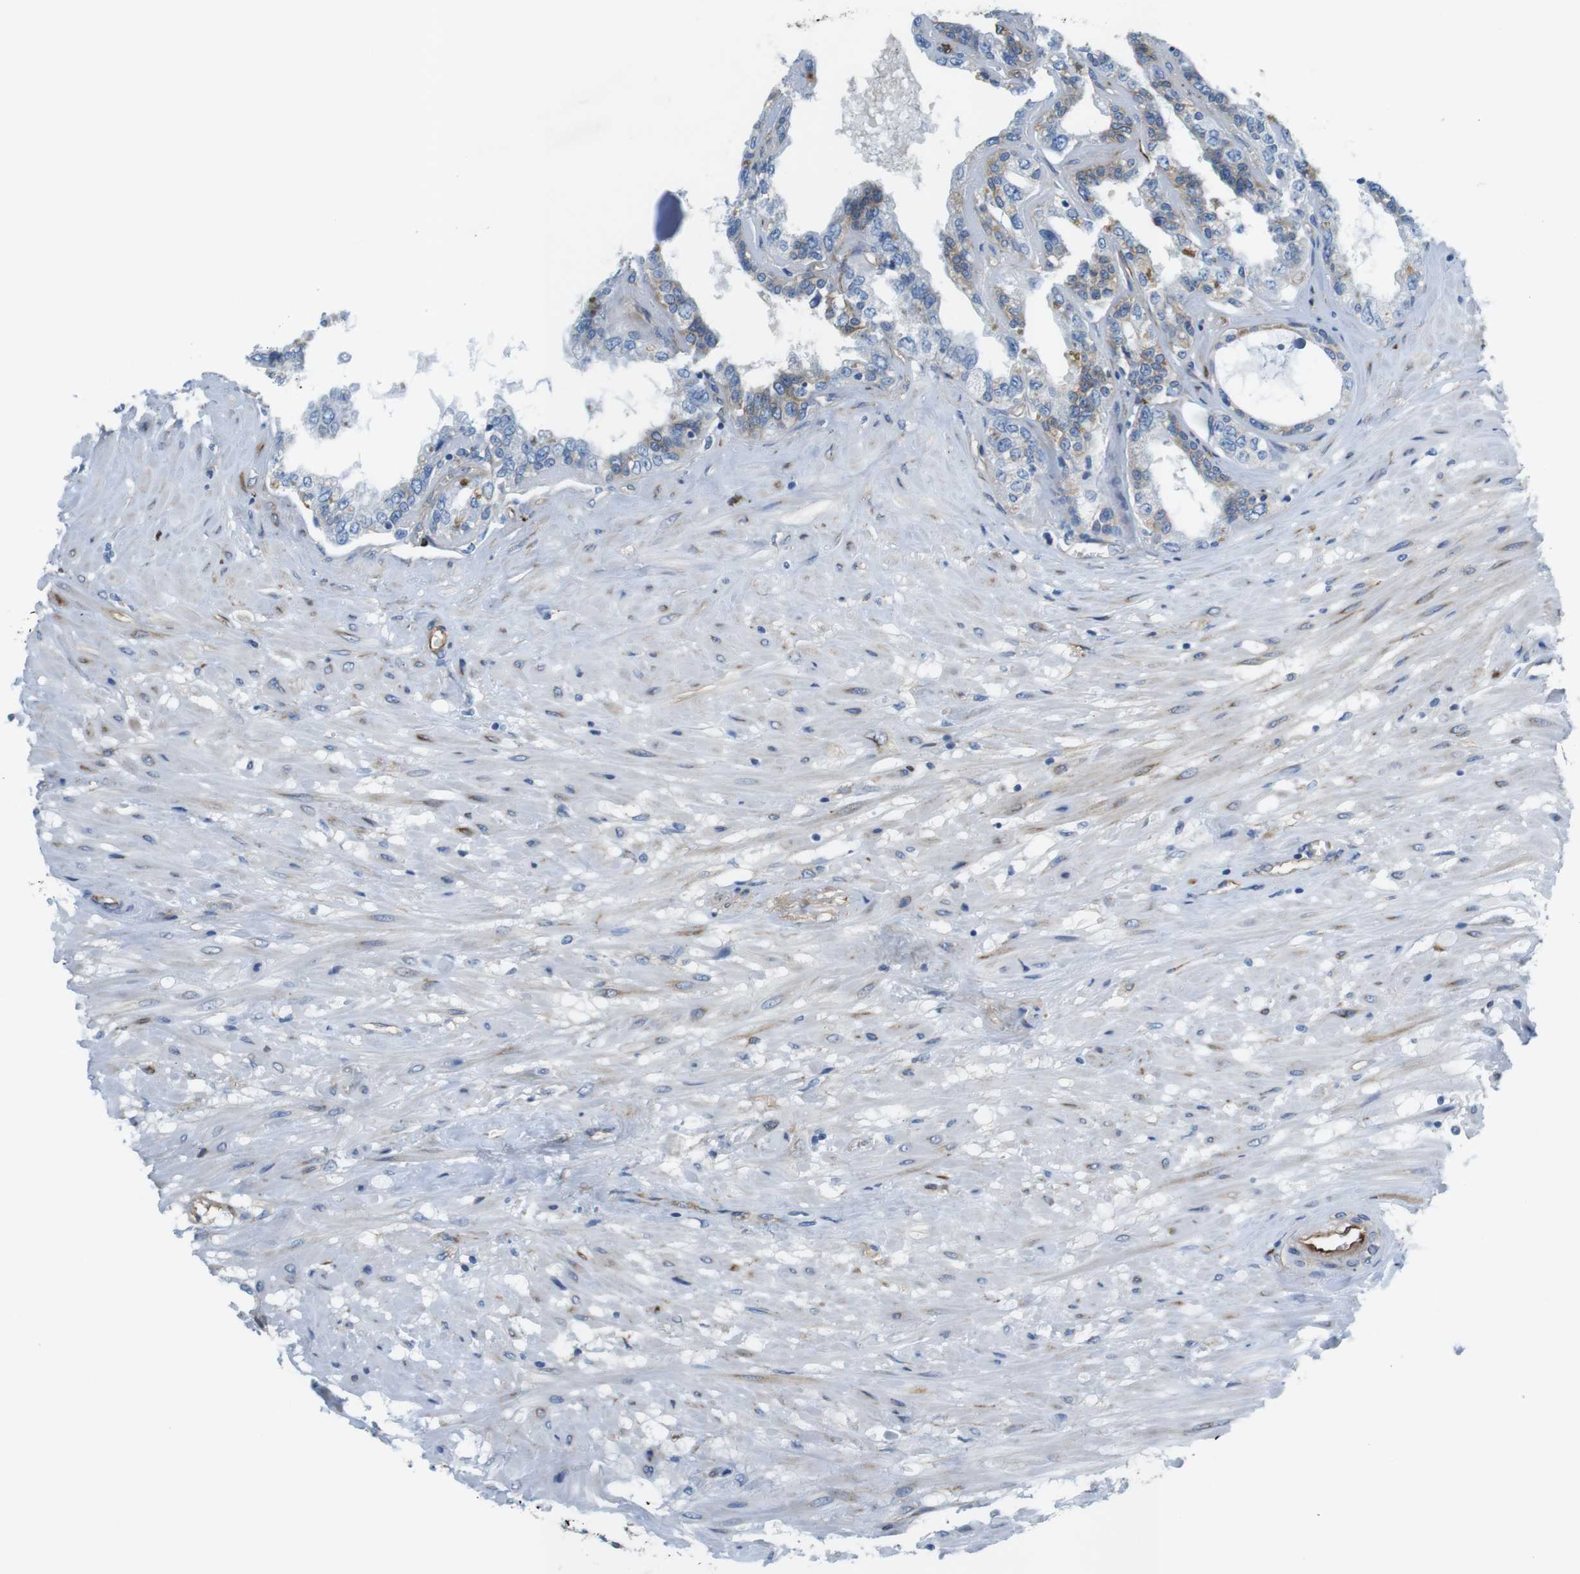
{"staining": {"intensity": "moderate", "quantity": "<25%", "location": "cytoplasmic/membranous"}, "tissue": "seminal vesicle", "cell_type": "Glandular cells", "image_type": "normal", "snomed": [{"axis": "morphology", "description": "Normal tissue, NOS"}, {"axis": "morphology", "description": "Inflammation, NOS"}, {"axis": "topography", "description": "Urinary bladder"}, {"axis": "topography", "description": "Prostate"}, {"axis": "topography", "description": "Seminal veicle"}], "caption": "Brown immunohistochemical staining in unremarkable seminal vesicle demonstrates moderate cytoplasmic/membranous staining in about <25% of glandular cells. Nuclei are stained in blue.", "gene": "EMP2", "patient": {"sex": "male", "age": 82}}